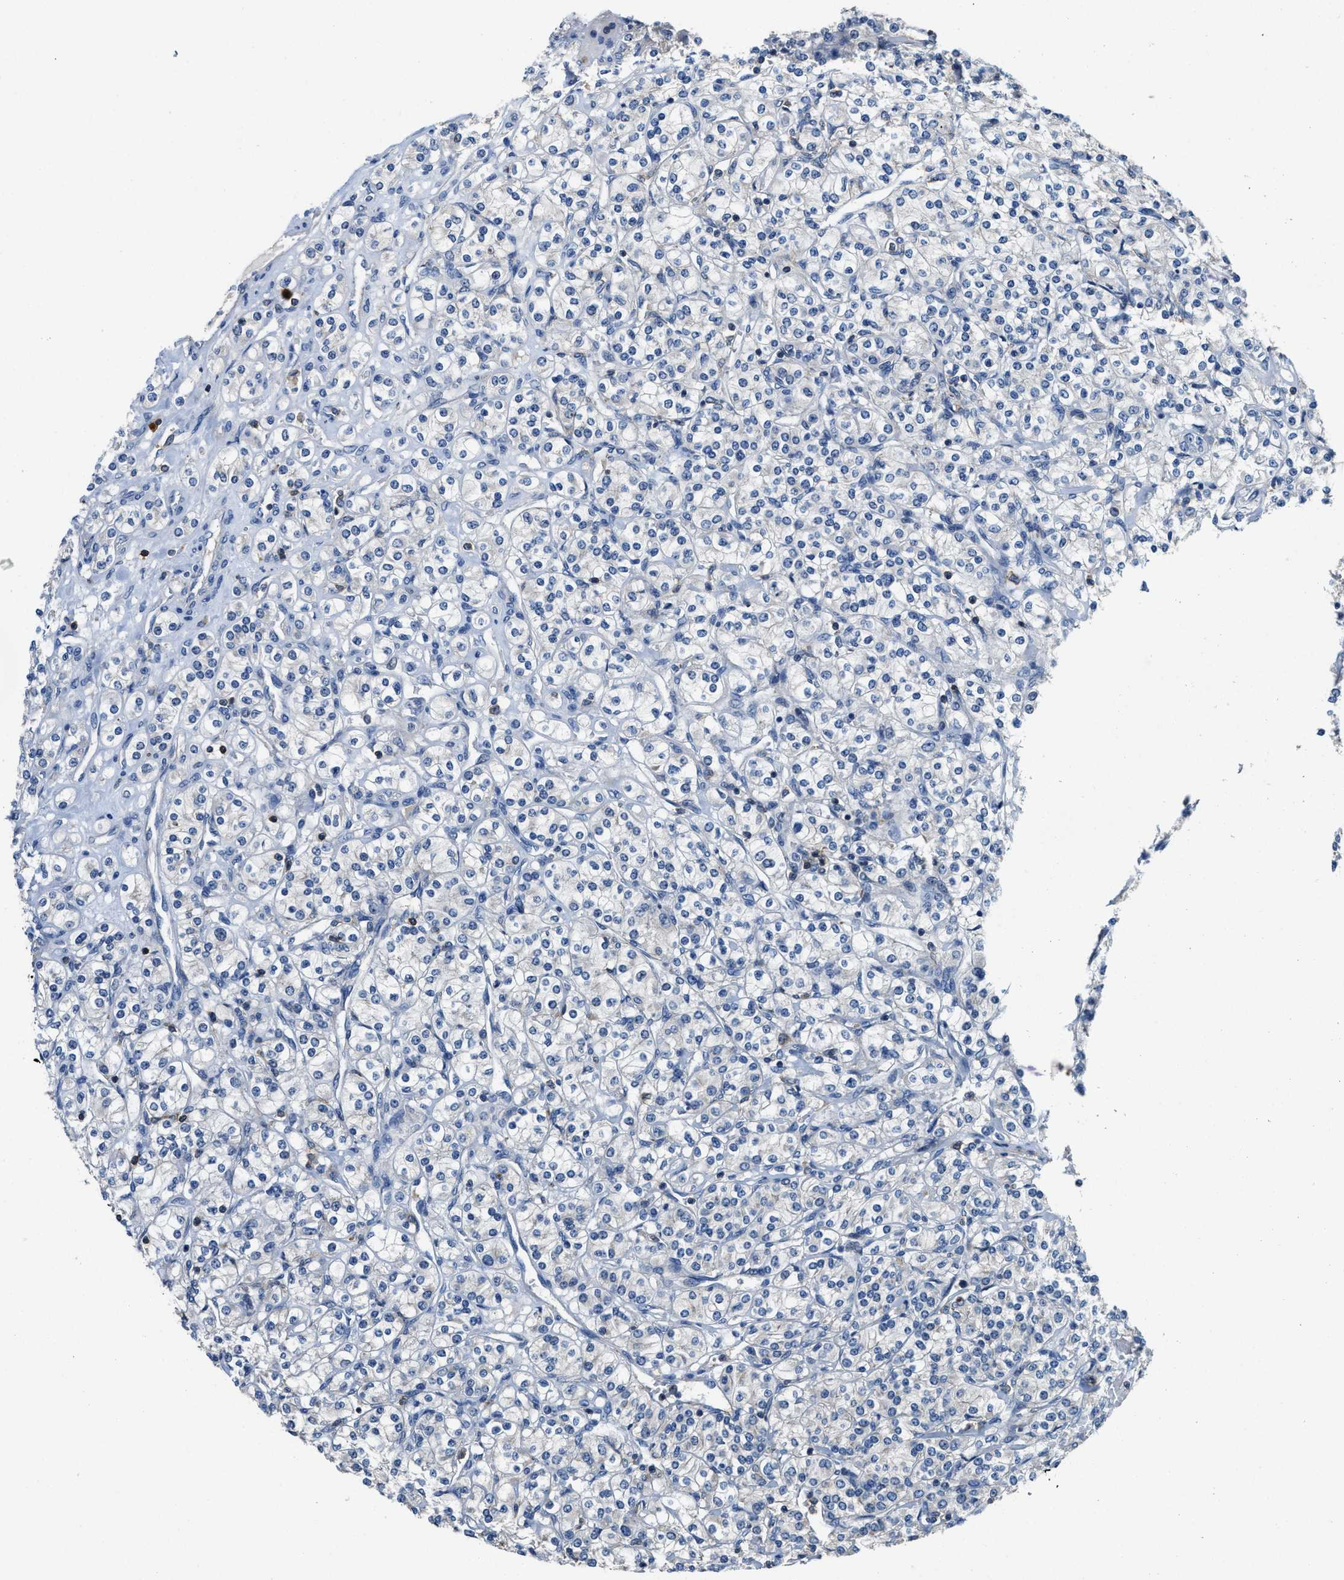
{"staining": {"intensity": "negative", "quantity": "none", "location": "none"}, "tissue": "renal cancer", "cell_type": "Tumor cells", "image_type": "cancer", "snomed": [{"axis": "morphology", "description": "Adenocarcinoma, NOS"}, {"axis": "topography", "description": "Kidney"}], "caption": "IHC of renal cancer (adenocarcinoma) shows no staining in tumor cells.", "gene": "MYO1G", "patient": {"sex": "male", "age": 77}}